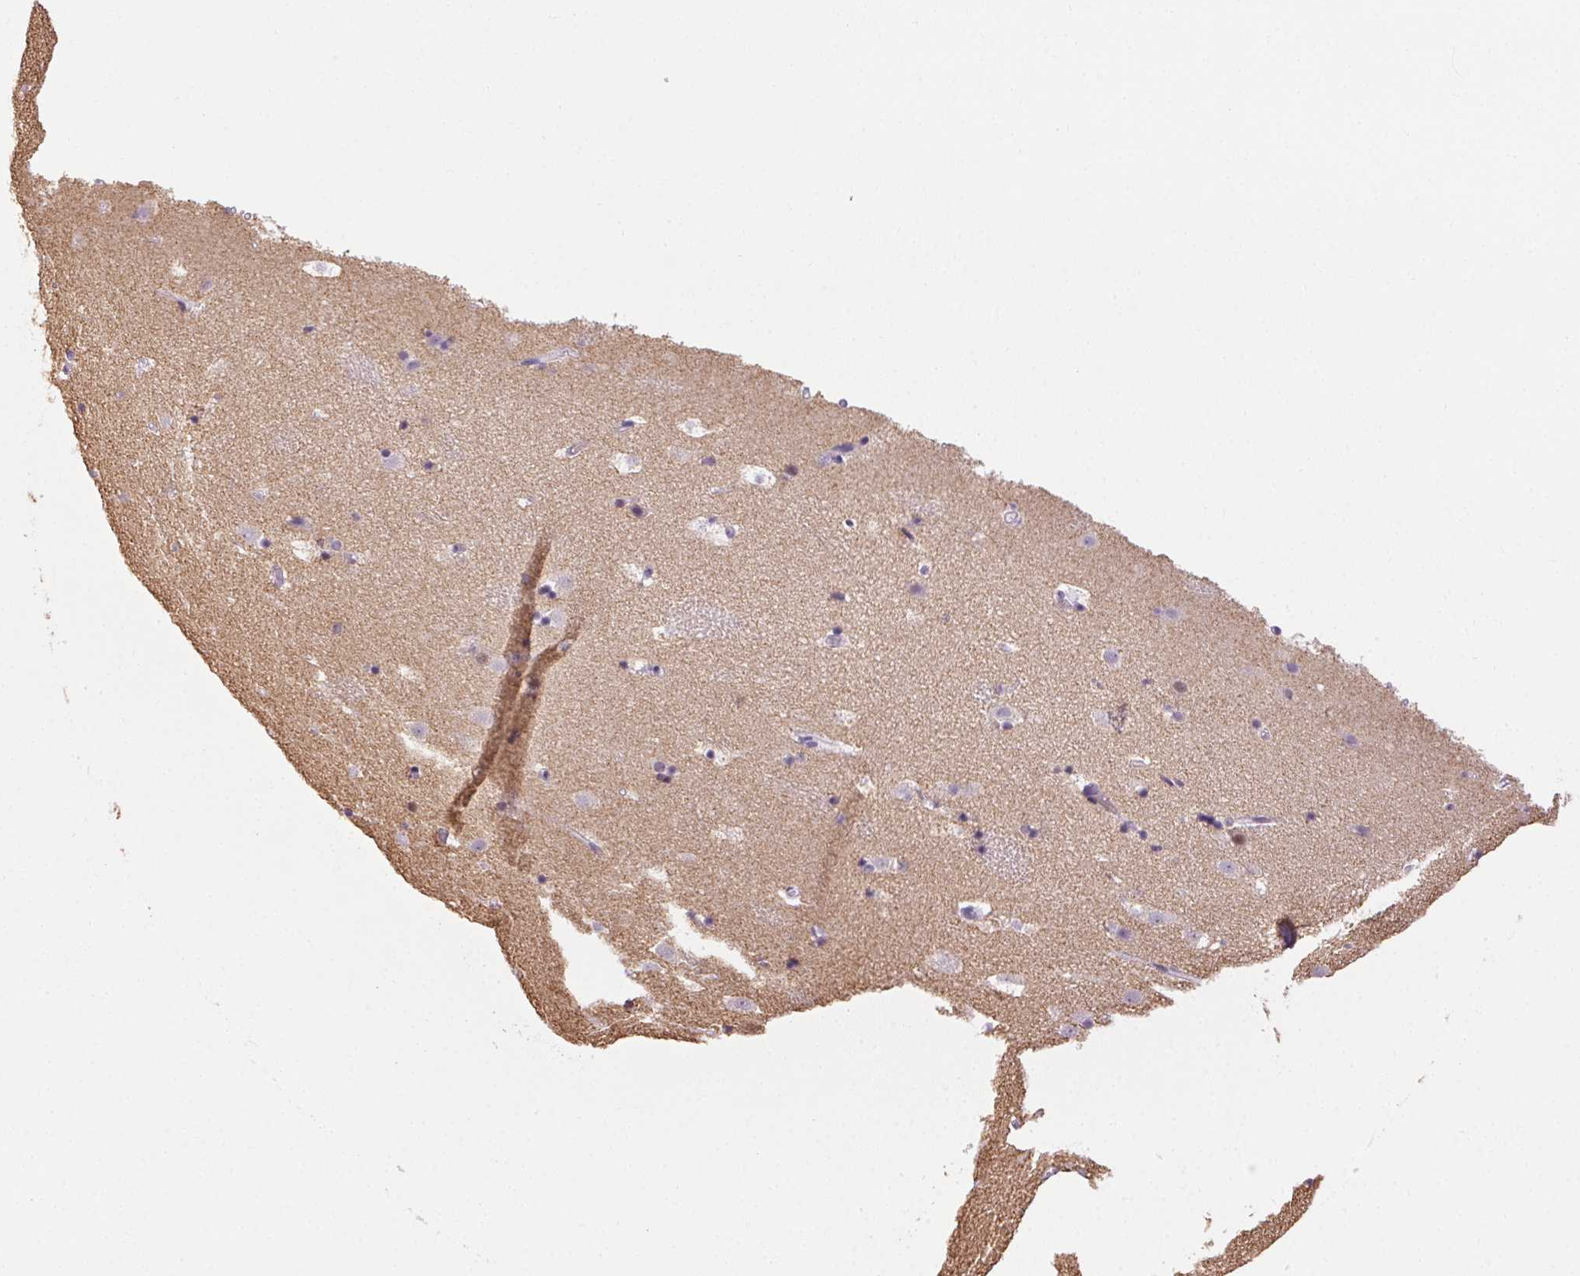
{"staining": {"intensity": "negative", "quantity": "none", "location": "none"}, "tissue": "caudate", "cell_type": "Glial cells", "image_type": "normal", "snomed": [{"axis": "morphology", "description": "Normal tissue, NOS"}, {"axis": "topography", "description": "Lateral ventricle wall"}], "caption": "The histopathology image exhibits no staining of glial cells in unremarkable caudate. The staining is performed using DAB brown chromogen with nuclei counter-stained in using hematoxylin.", "gene": "CADPS", "patient": {"sex": "male", "age": 37}}